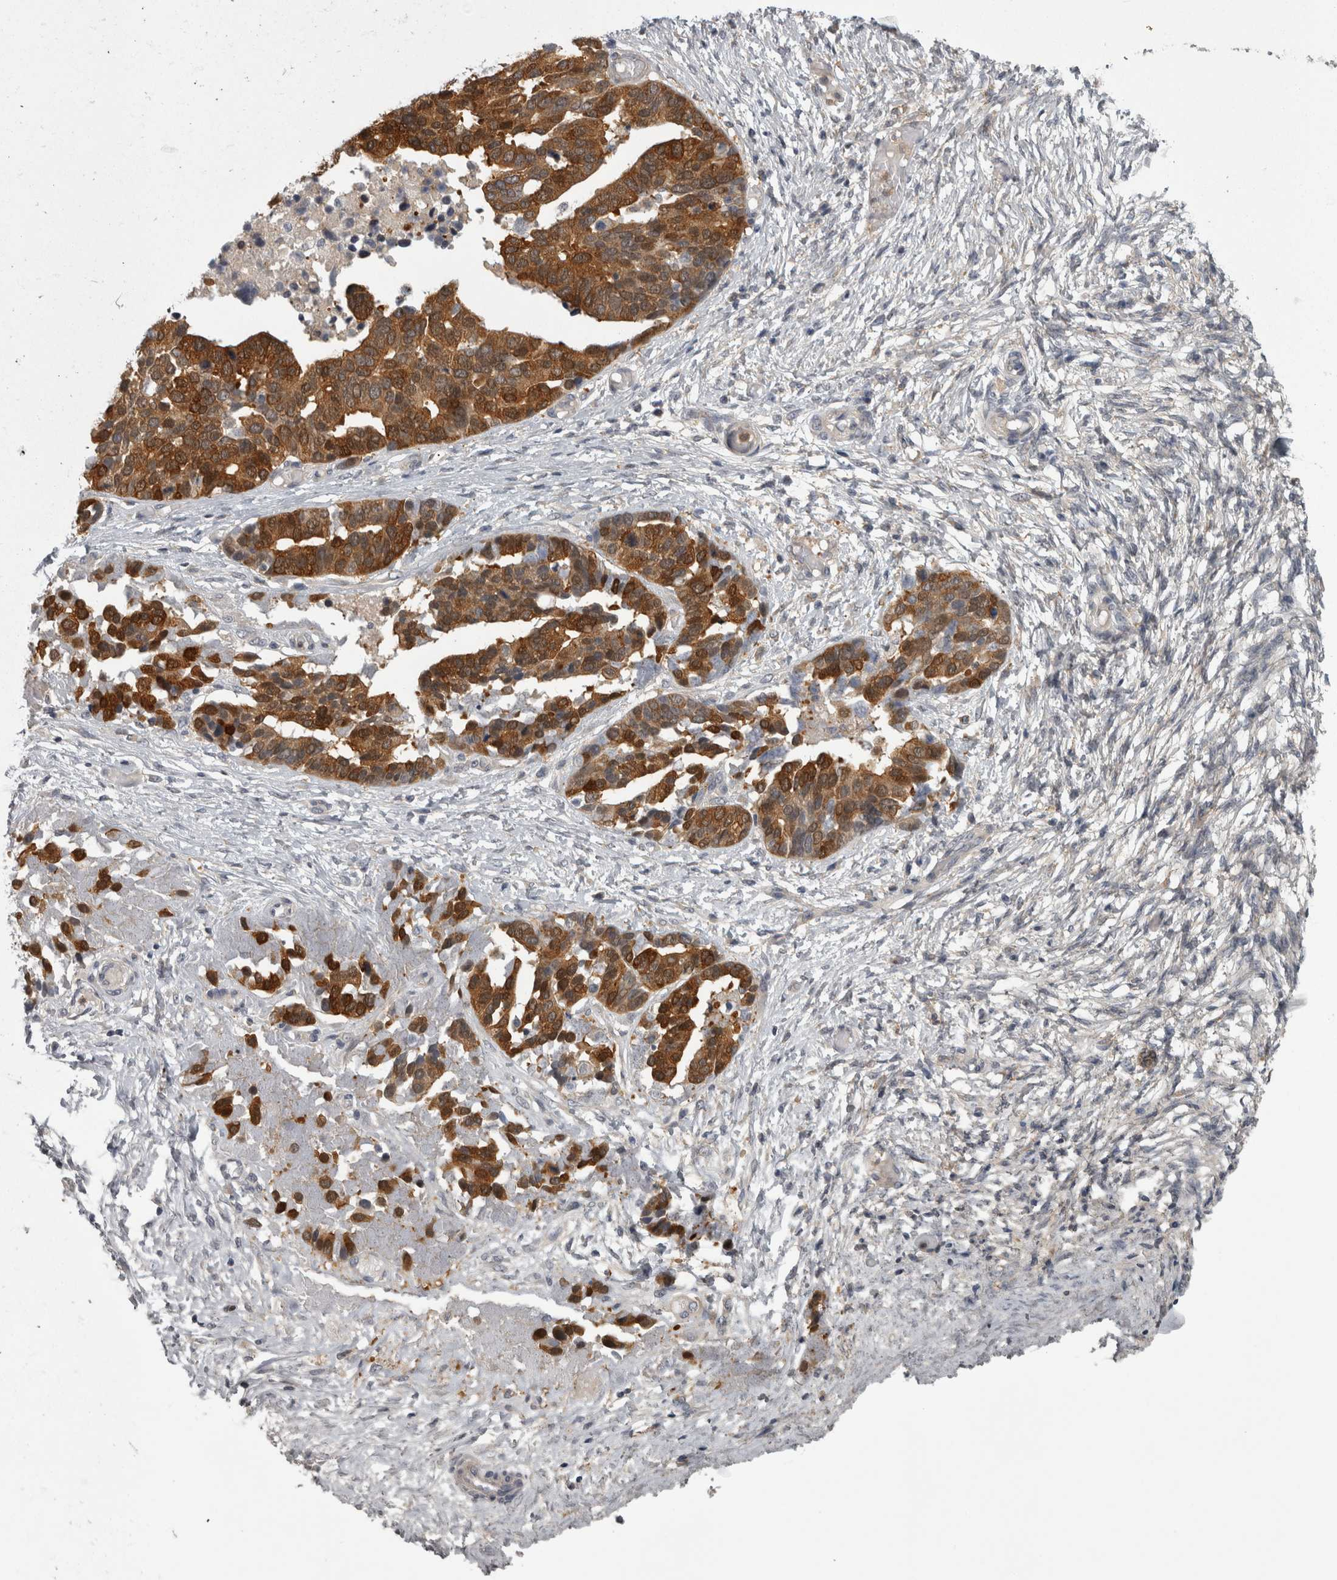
{"staining": {"intensity": "strong", "quantity": ">75%", "location": "cytoplasmic/membranous"}, "tissue": "ovarian cancer", "cell_type": "Tumor cells", "image_type": "cancer", "snomed": [{"axis": "morphology", "description": "Cystadenocarcinoma, serous, NOS"}, {"axis": "topography", "description": "Ovary"}], "caption": "Immunohistochemical staining of human ovarian cancer (serous cystadenocarcinoma) shows strong cytoplasmic/membranous protein staining in about >75% of tumor cells.", "gene": "PRKCI", "patient": {"sex": "female", "age": 44}}